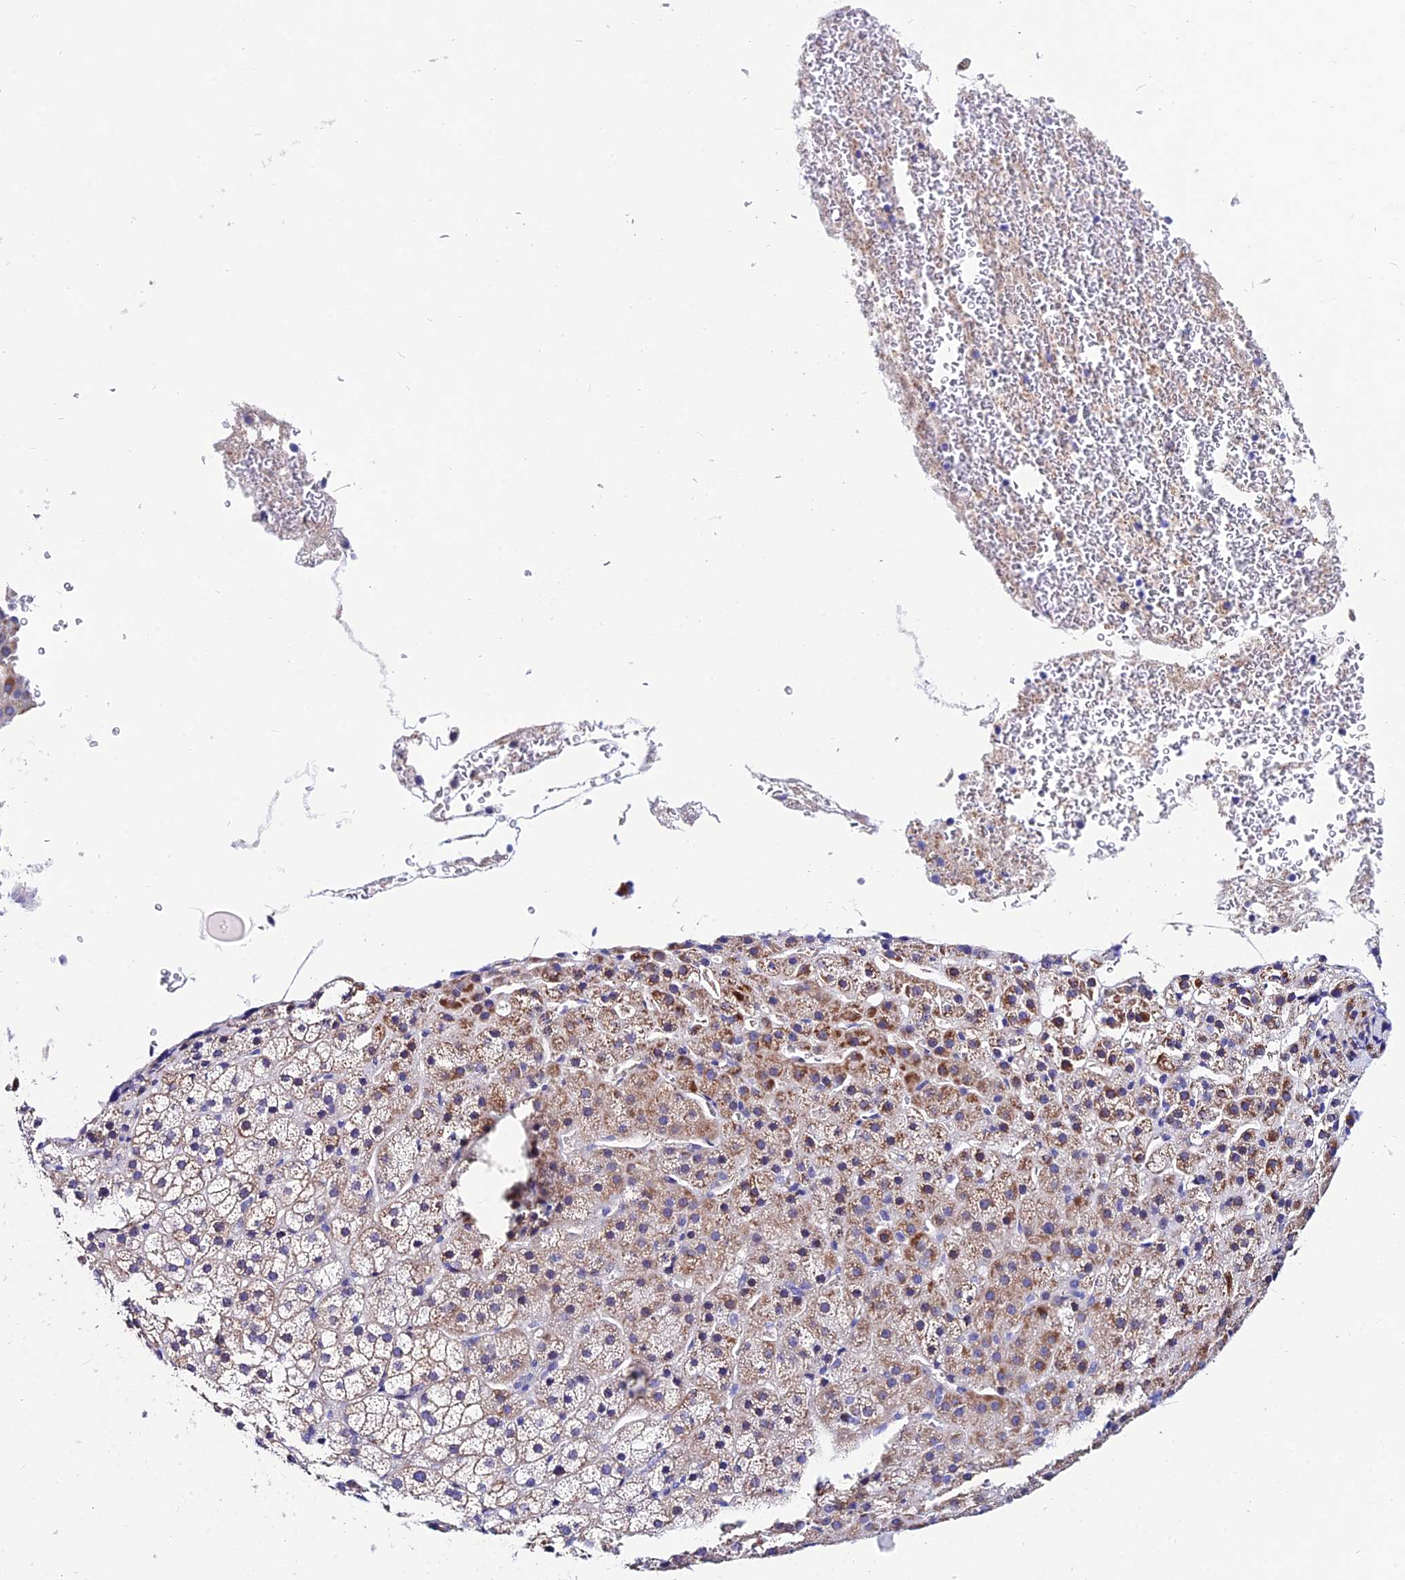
{"staining": {"intensity": "moderate", "quantity": "25%-75%", "location": "cytoplasmic/membranous"}, "tissue": "adrenal gland", "cell_type": "Glandular cells", "image_type": "normal", "snomed": [{"axis": "morphology", "description": "Normal tissue, NOS"}, {"axis": "topography", "description": "Adrenal gland"}], "caption": "DAB immunohistochemical staining of normal human adrenal gland shows moderate cytoplasmic/membranous protein staining in approximately 25%-75% of glandular cells.", "gene": "CEP41", "patient": {"sex": "female", "age": 57}}